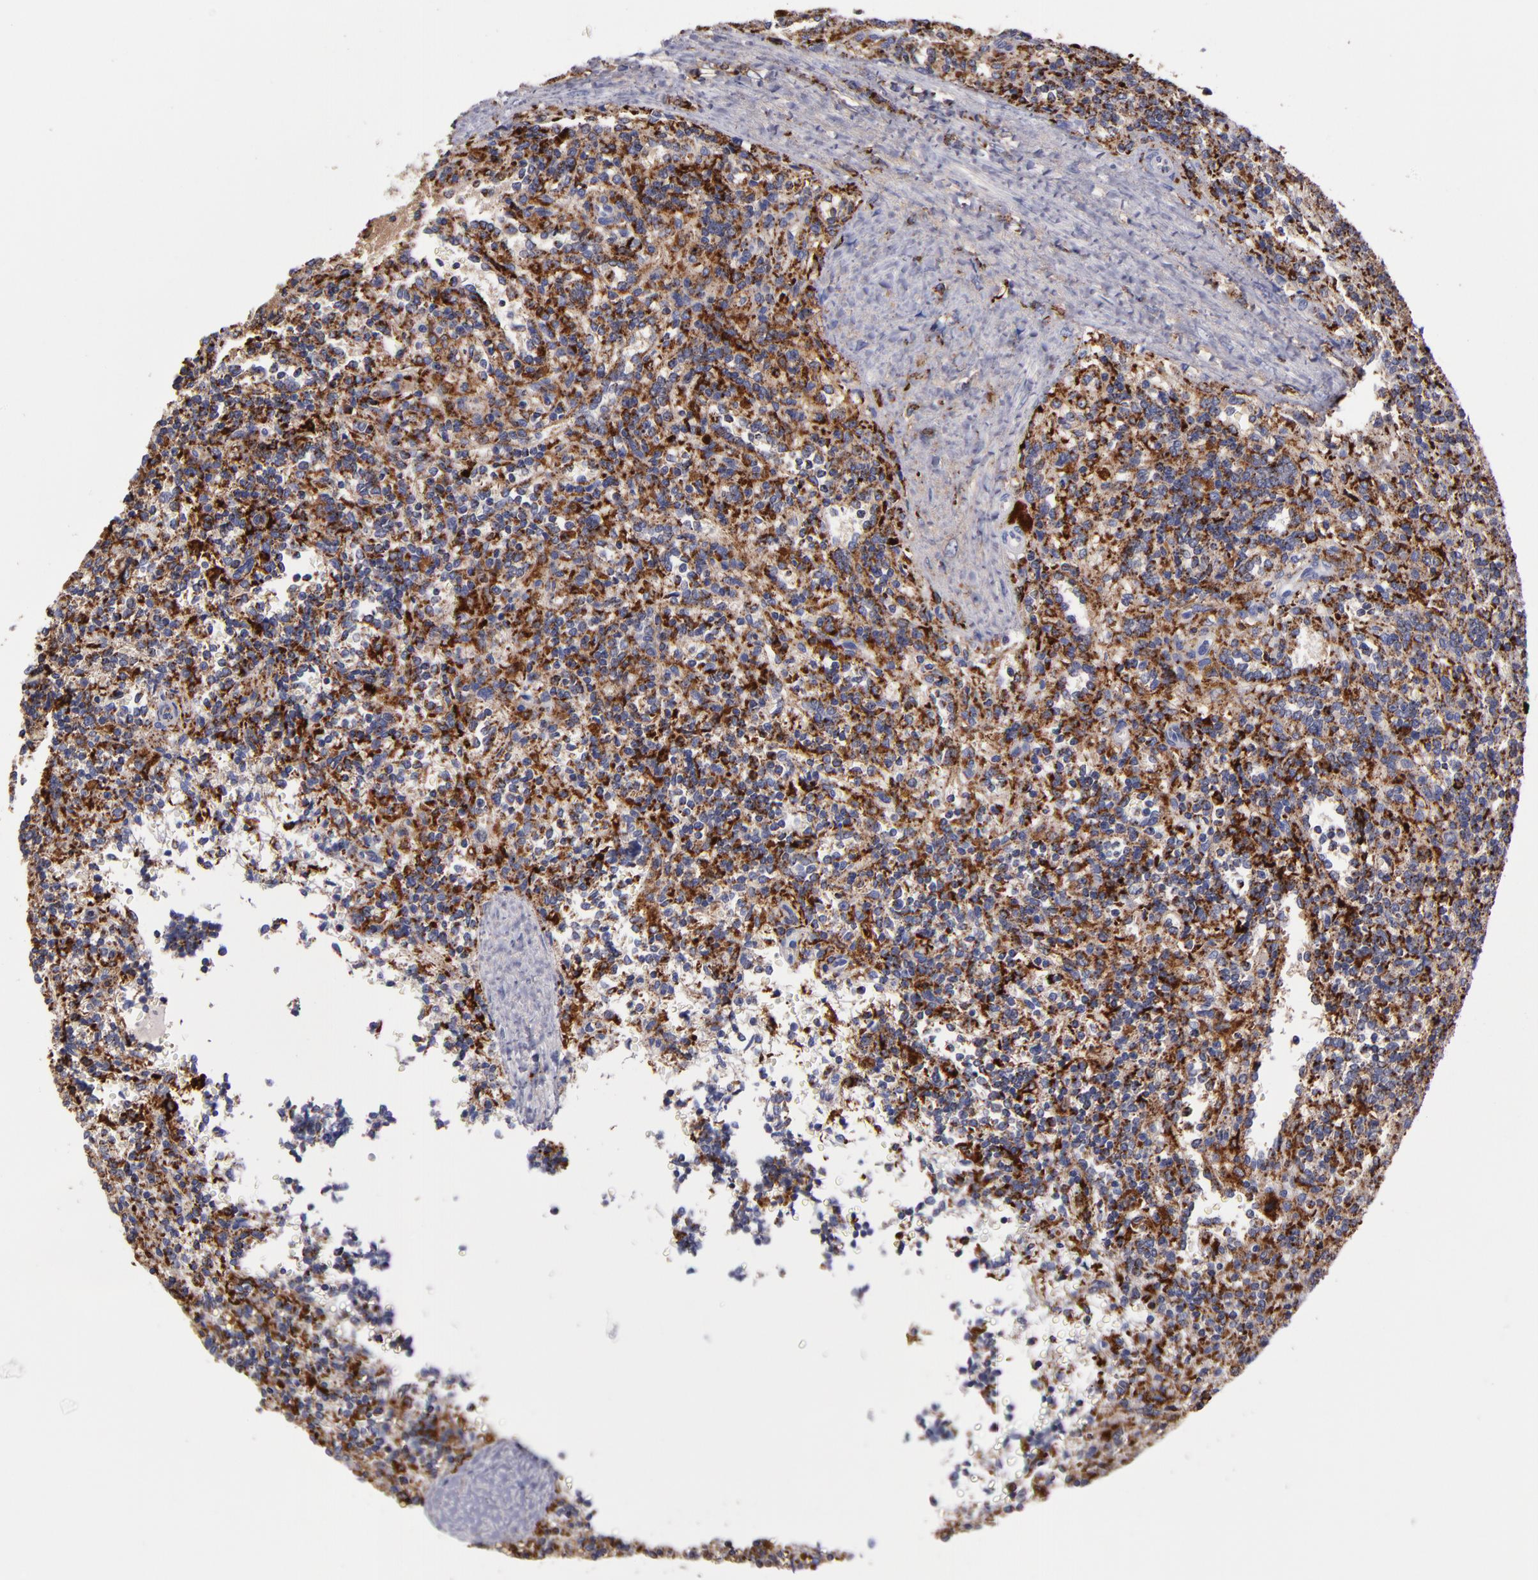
{"staining": {"intensity": "moderate", "quantity": ">75%", "location": "cytoplasmic/membranous"}, "tissue": "lymphoma", "cell_type": "Tumor cells", "image_type": "cancer", "snomed": [{"axis": "morphology", "description": "Malignant lymphoma, non-Hodgkin's type, Low grade"}, {"axis": "topography", "description": "Spleen"}], "caption": "Human low-grade malignant lymphoma, non-Hodgkin's type stained with a protein marker demonstrates moderate staining in tumor cells.", "gene": "CTSS", "patient": {"sex": "male", "age": 67}}